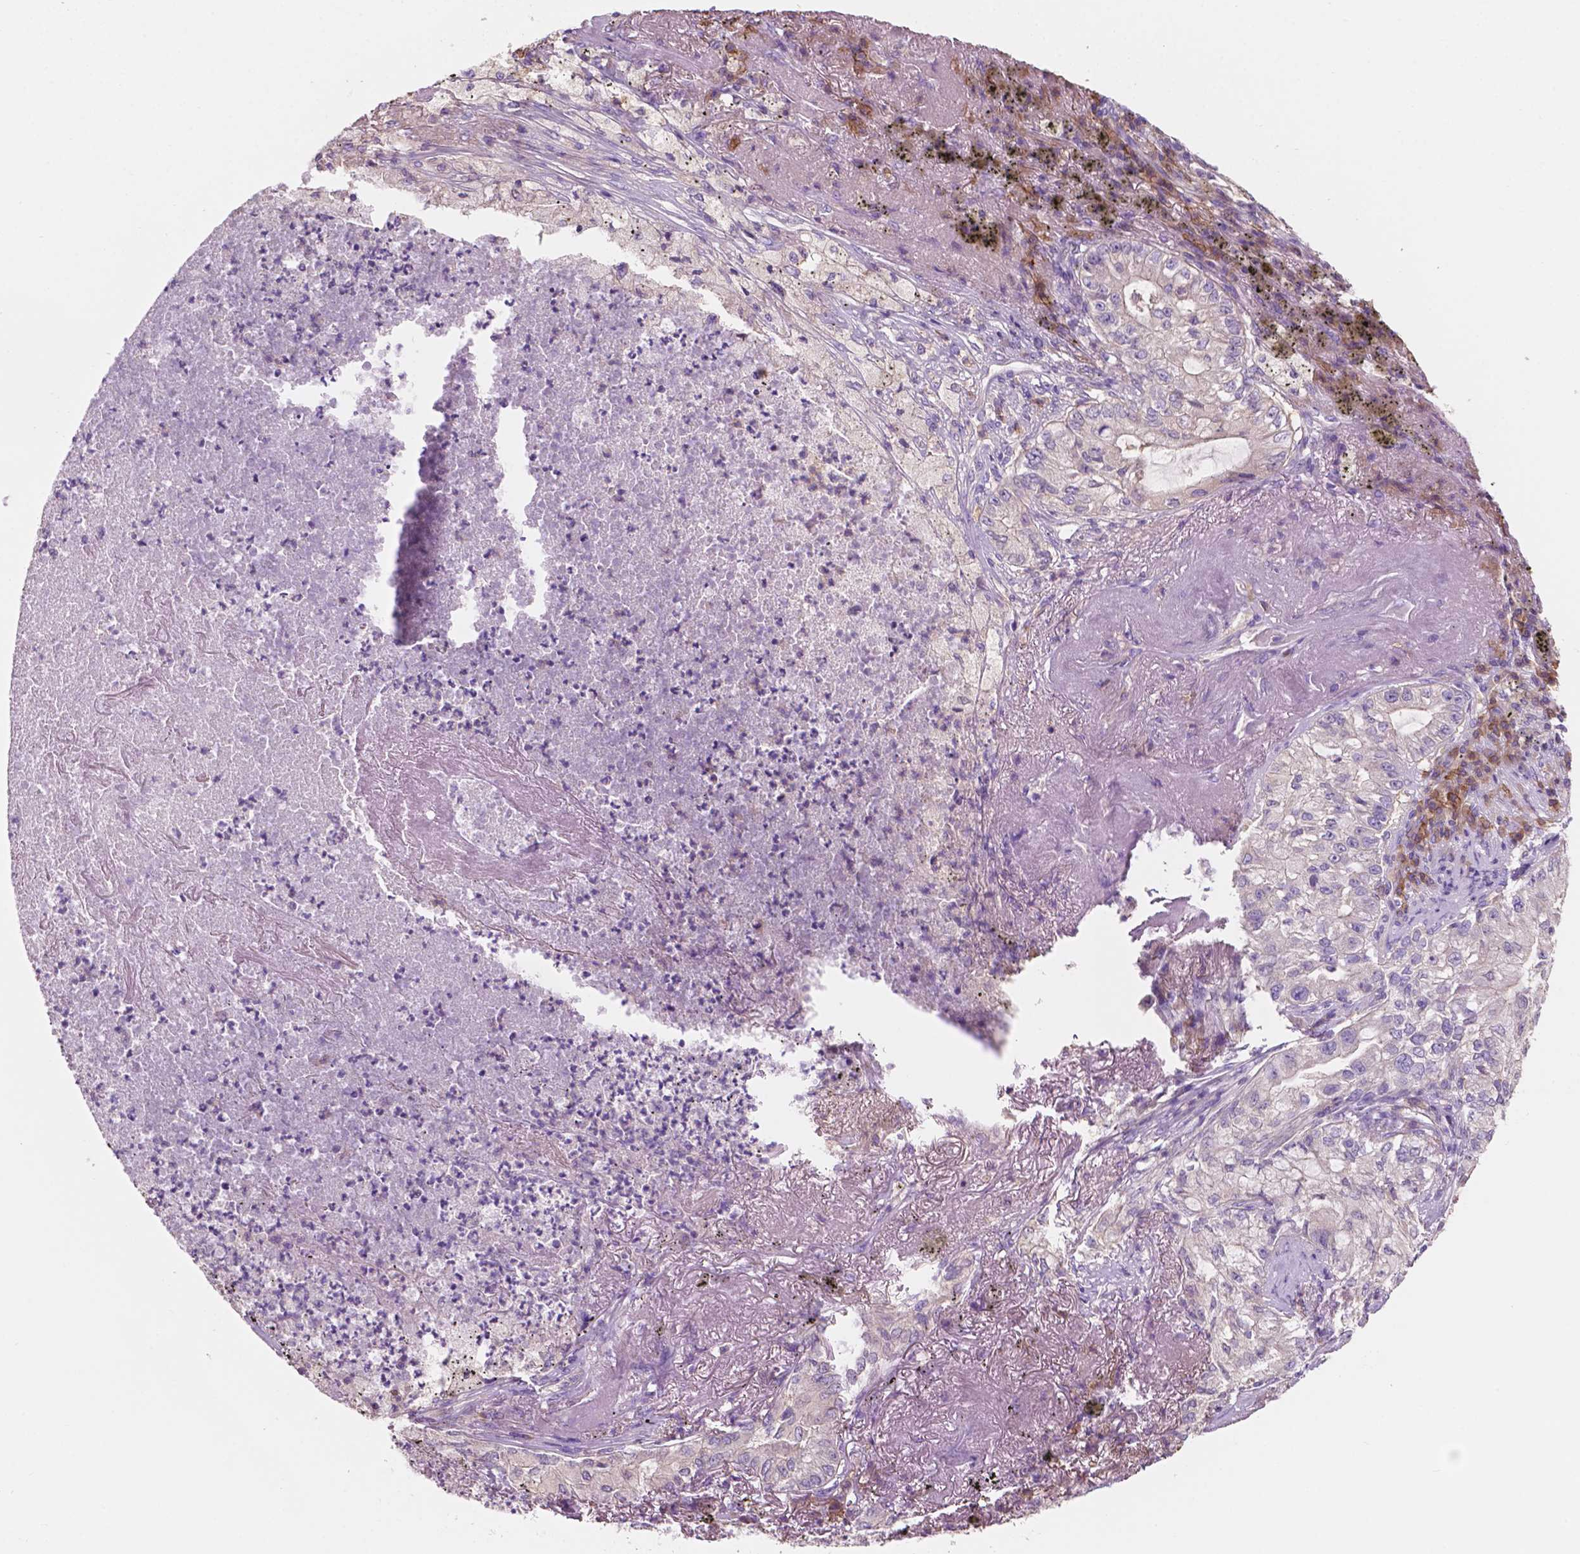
{"staining": {"intensity": "negative", "quantity": "none", "location": "none"}, "tissue": "lung cancer", "cell_type": "Tumor cells", "image_type": "cancer", "snomed": [{"axis": "morphology", "description": "Adenocarcinoma, NOS"}, {"axis": "topography", "description": "Lung"}], "caption": "The image displays no staining of tumor cells in adenocarcinoma (lung). (Immunohistochemistry (ihc), brightfield microscopy, high magnification).", "gene": "SEMA4A", "patient": {"sex": "female", "age": 73}}